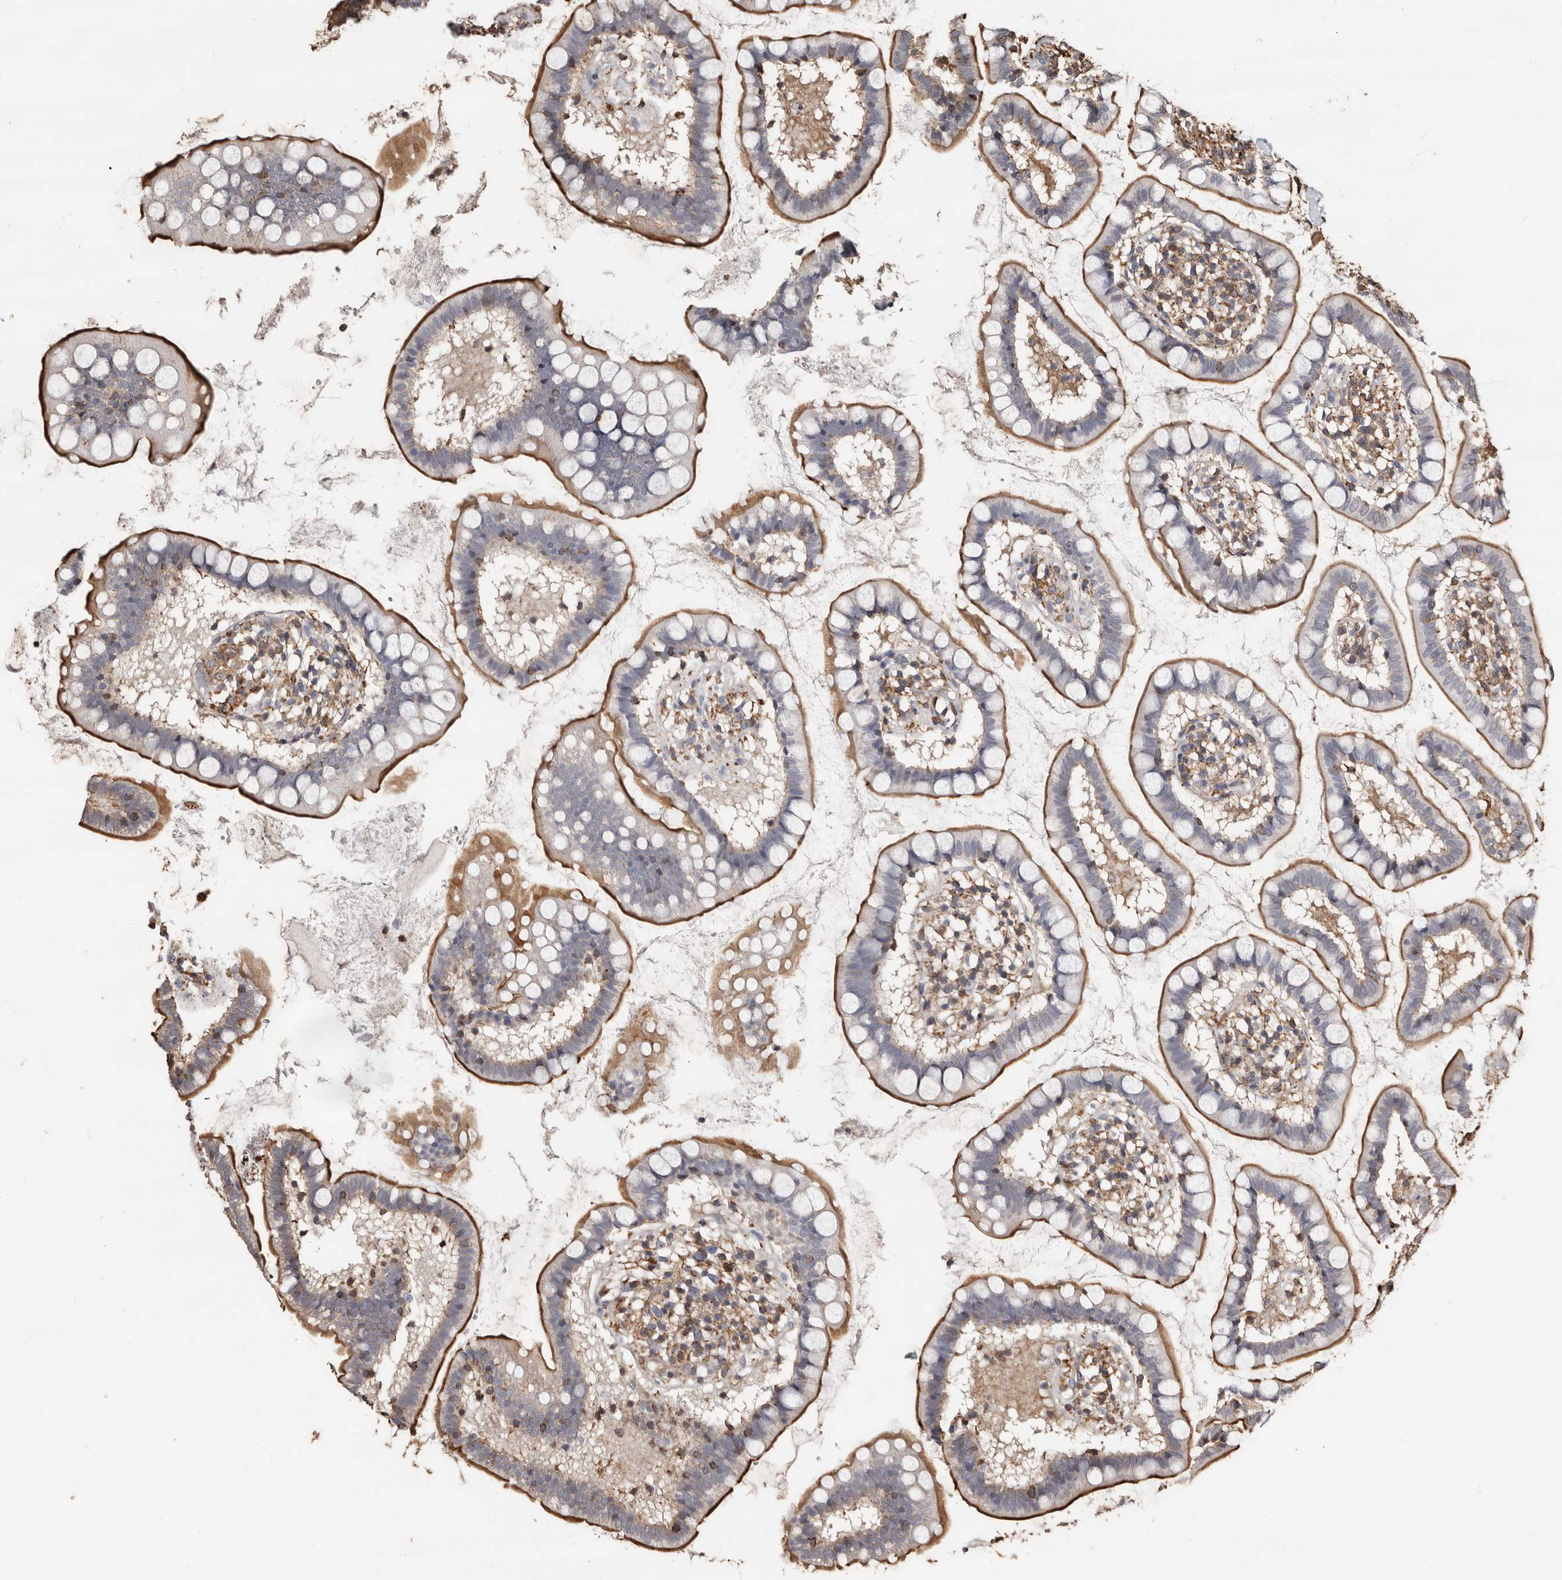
{"staining": {"intensity": "strong", "quantity": "<25%", "location": "cytoplasmic/membranous"}, "tissue": "small intestine", "cell_type": "Glandular cells", "image_type": "normal", "snomed": [{"axis": "morphology", "description": "Normal tissue, NOS"}, {"axis": "topography", "description": "Small intestine"}], "caption": "There is medium levels of strong cytoplasmic/membranous expression in glandular cells of unremarkable small intestine, as demonstrated by immunohistochemical staining (brown color).", "gene": "GSK3A", "patient": {"sex": "female", "age": 84}}